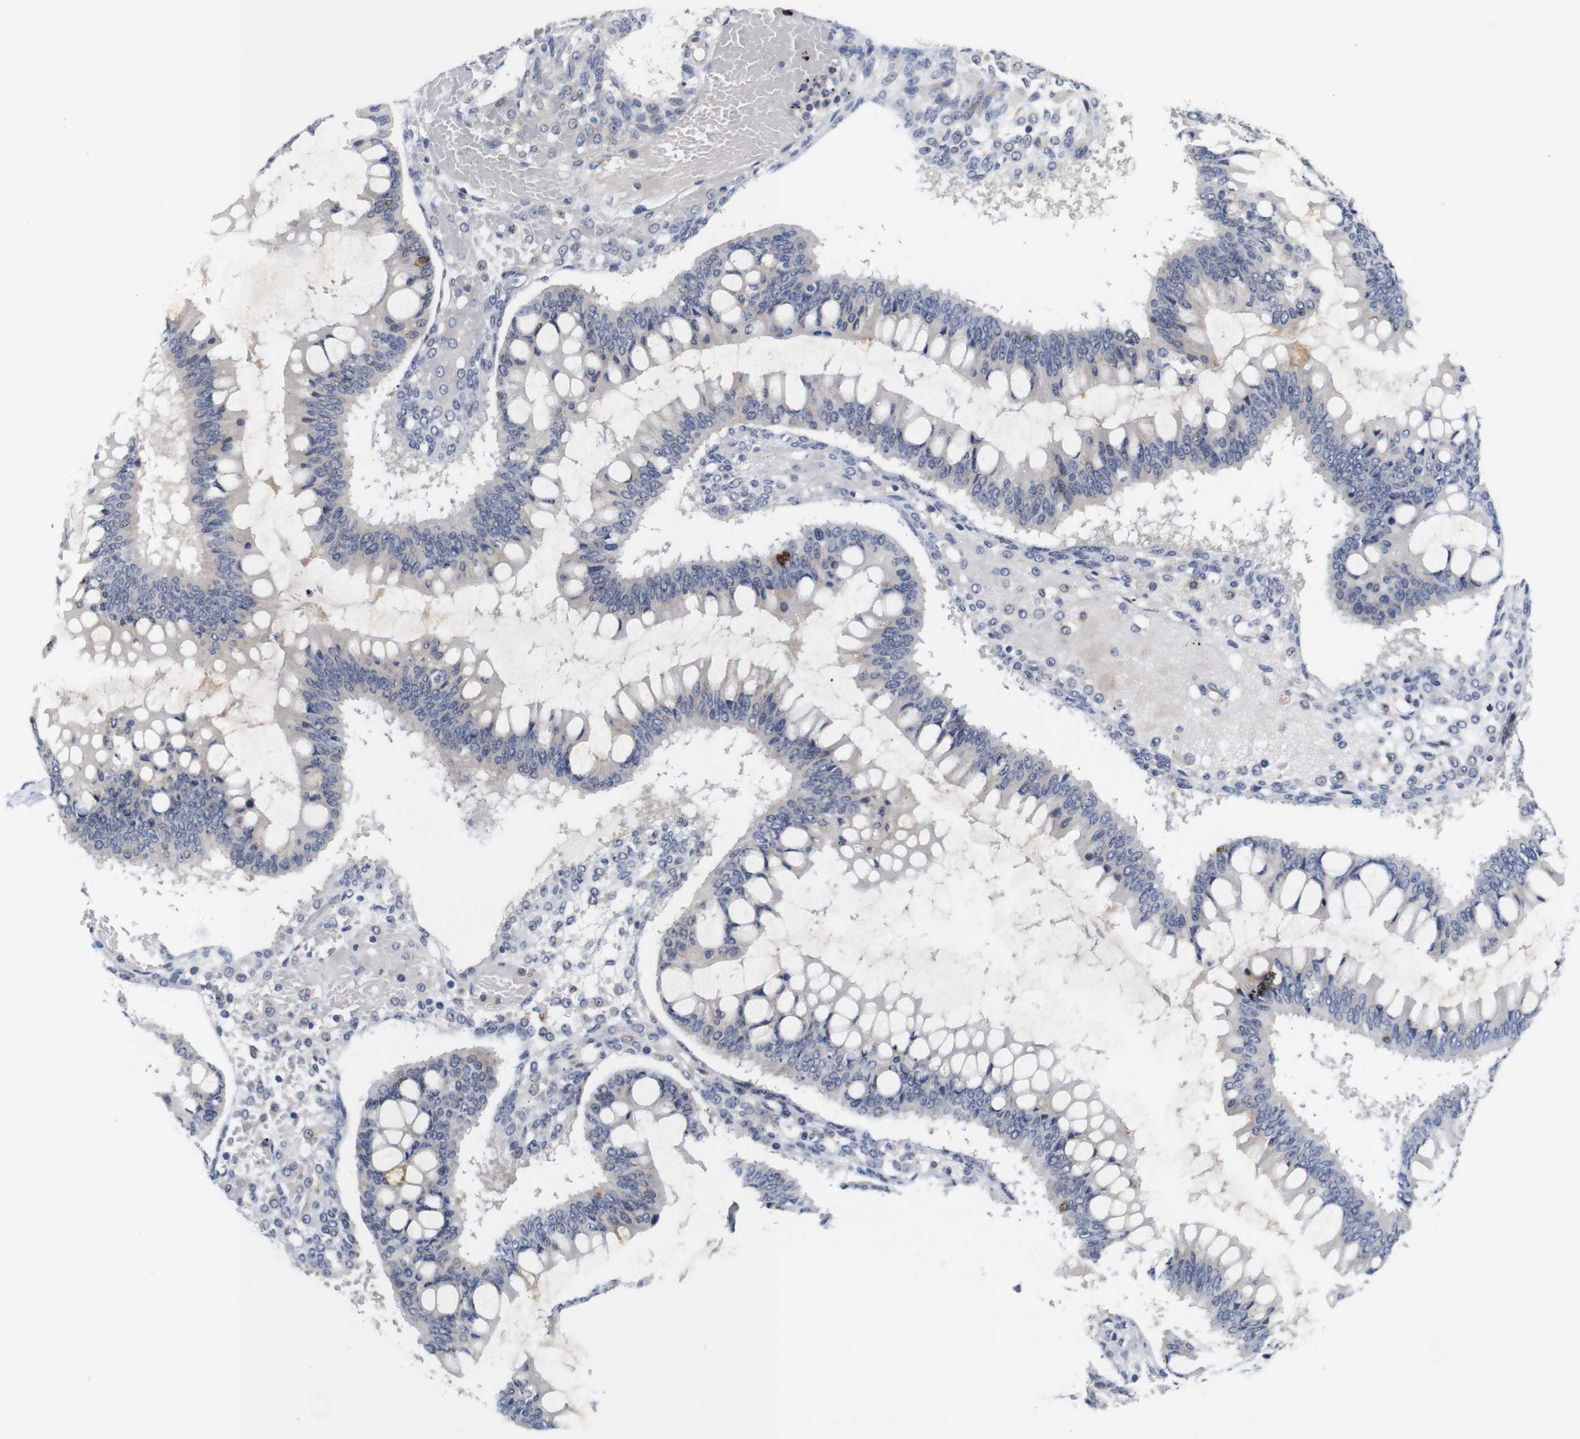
{"staining": {"intensity": "negative", "quantity": "none", "location": "none"}, "tissue": "ovarian cancer", "cell_type": "Tumor cells", "image_type": "cancer", "snomed": [{"axis": "morphology", "description": "Cystadenocarcinoma, mucinous, NOS"}, {"axis": "topography", "description": "Ovary"}], "caption": "IHC photomicrograph of neoplastic tissue: human ovarian mucinous cystadenocarcinoma stained with DAB (3,3'-diaminobenzidine) exhibits no significant protein positivity in tumor cells.", "gene": "FURIN", "patient": {"sex": "female", "age": 73}}